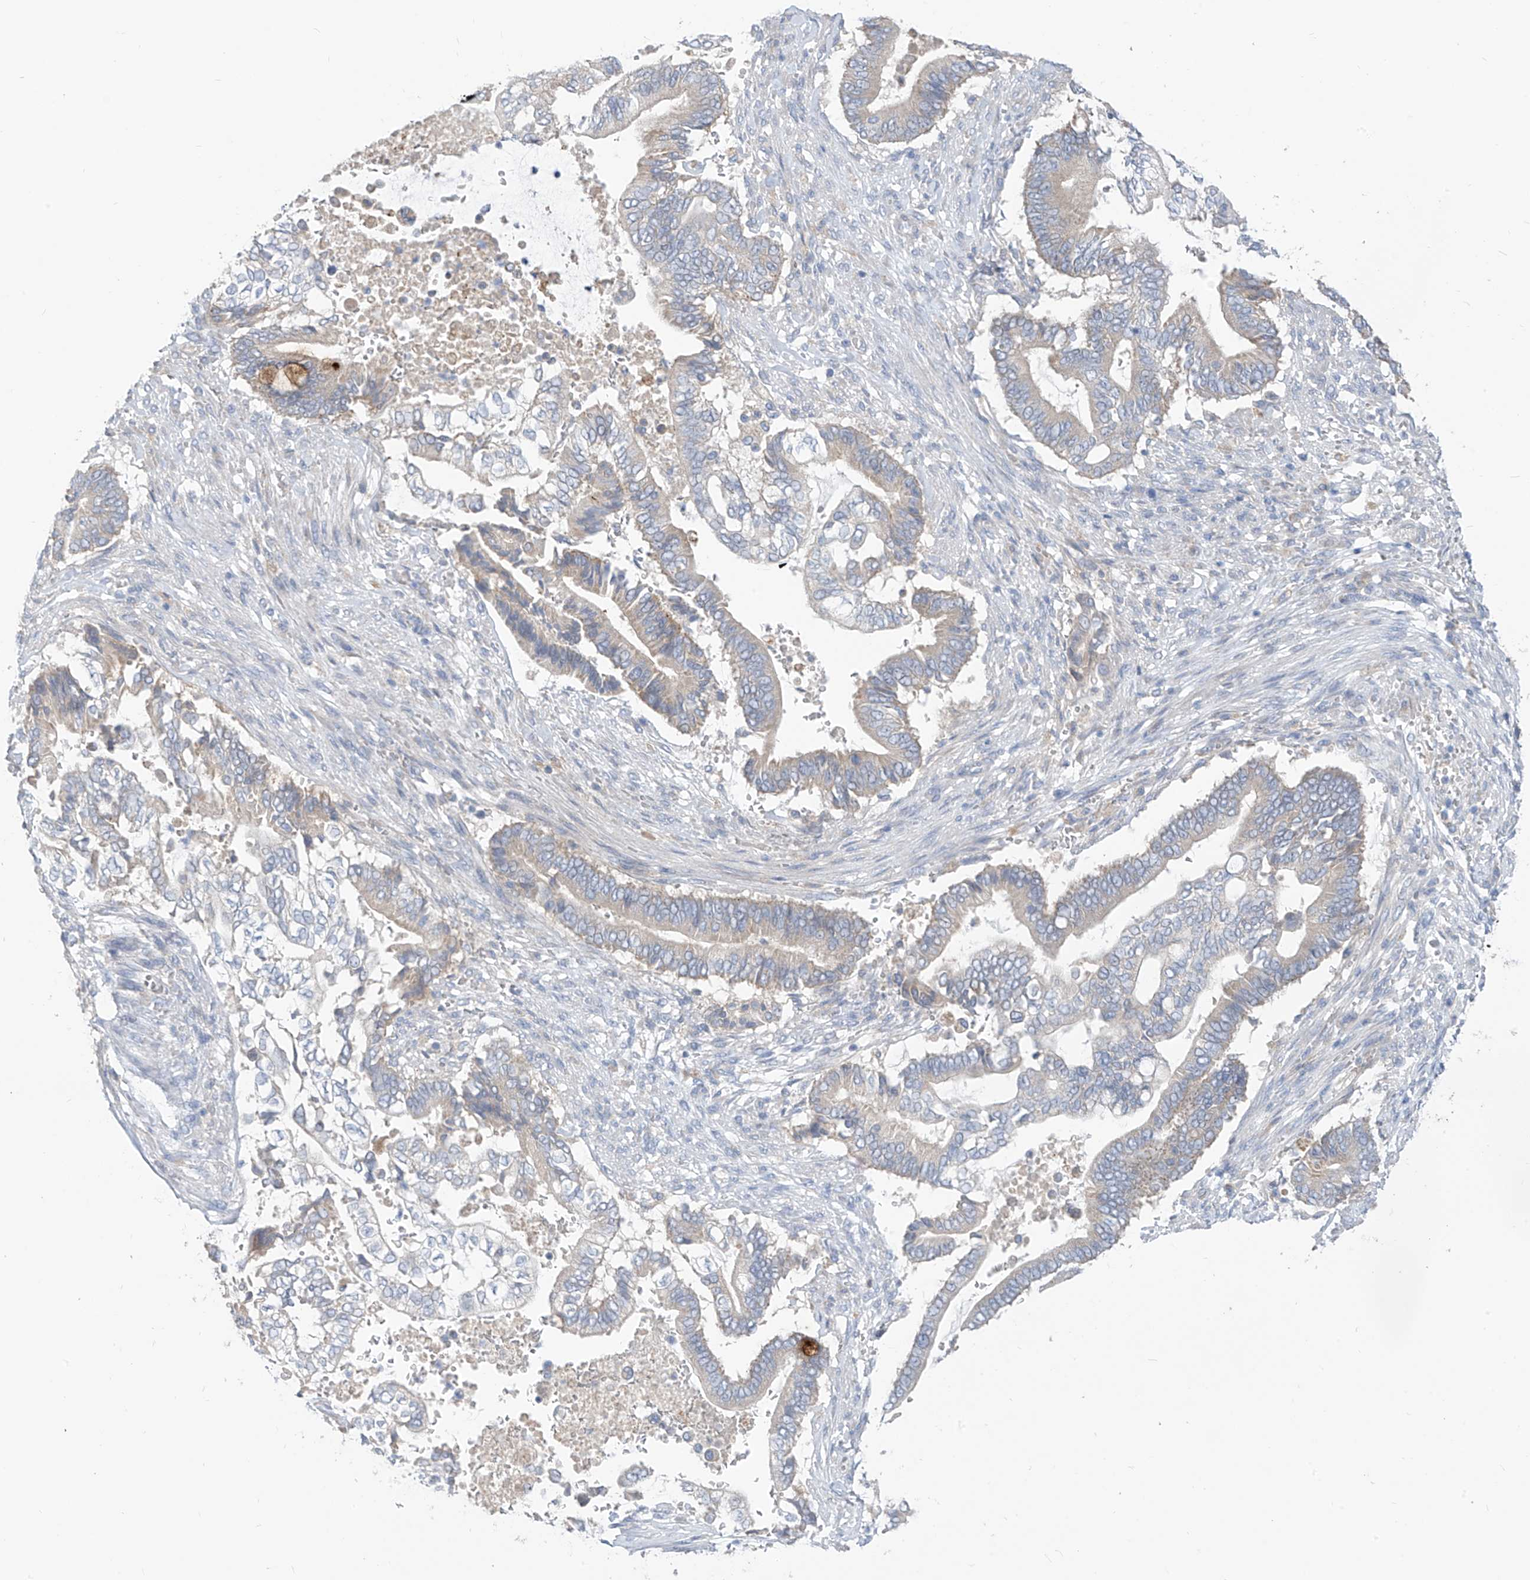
{"staining": {"intensity": "negative", "quantity": "none", "location": "none"}, "tissue": "pancreatic cancer", "cell_type": "Tumor cells", "image_type": "cancer", "snomed": [{"axis": "morphology", "description": "Adenocarcinoma, NOS"}, {"axis": "topography", "description": "Pancreas"}], "caption": "An image of adenocarcinoma (pancreatic) stained for a protein reveals no brown staining in tumor cells.", "gene": "LDAH", "patient": {"sex": "male", "age": 68}}